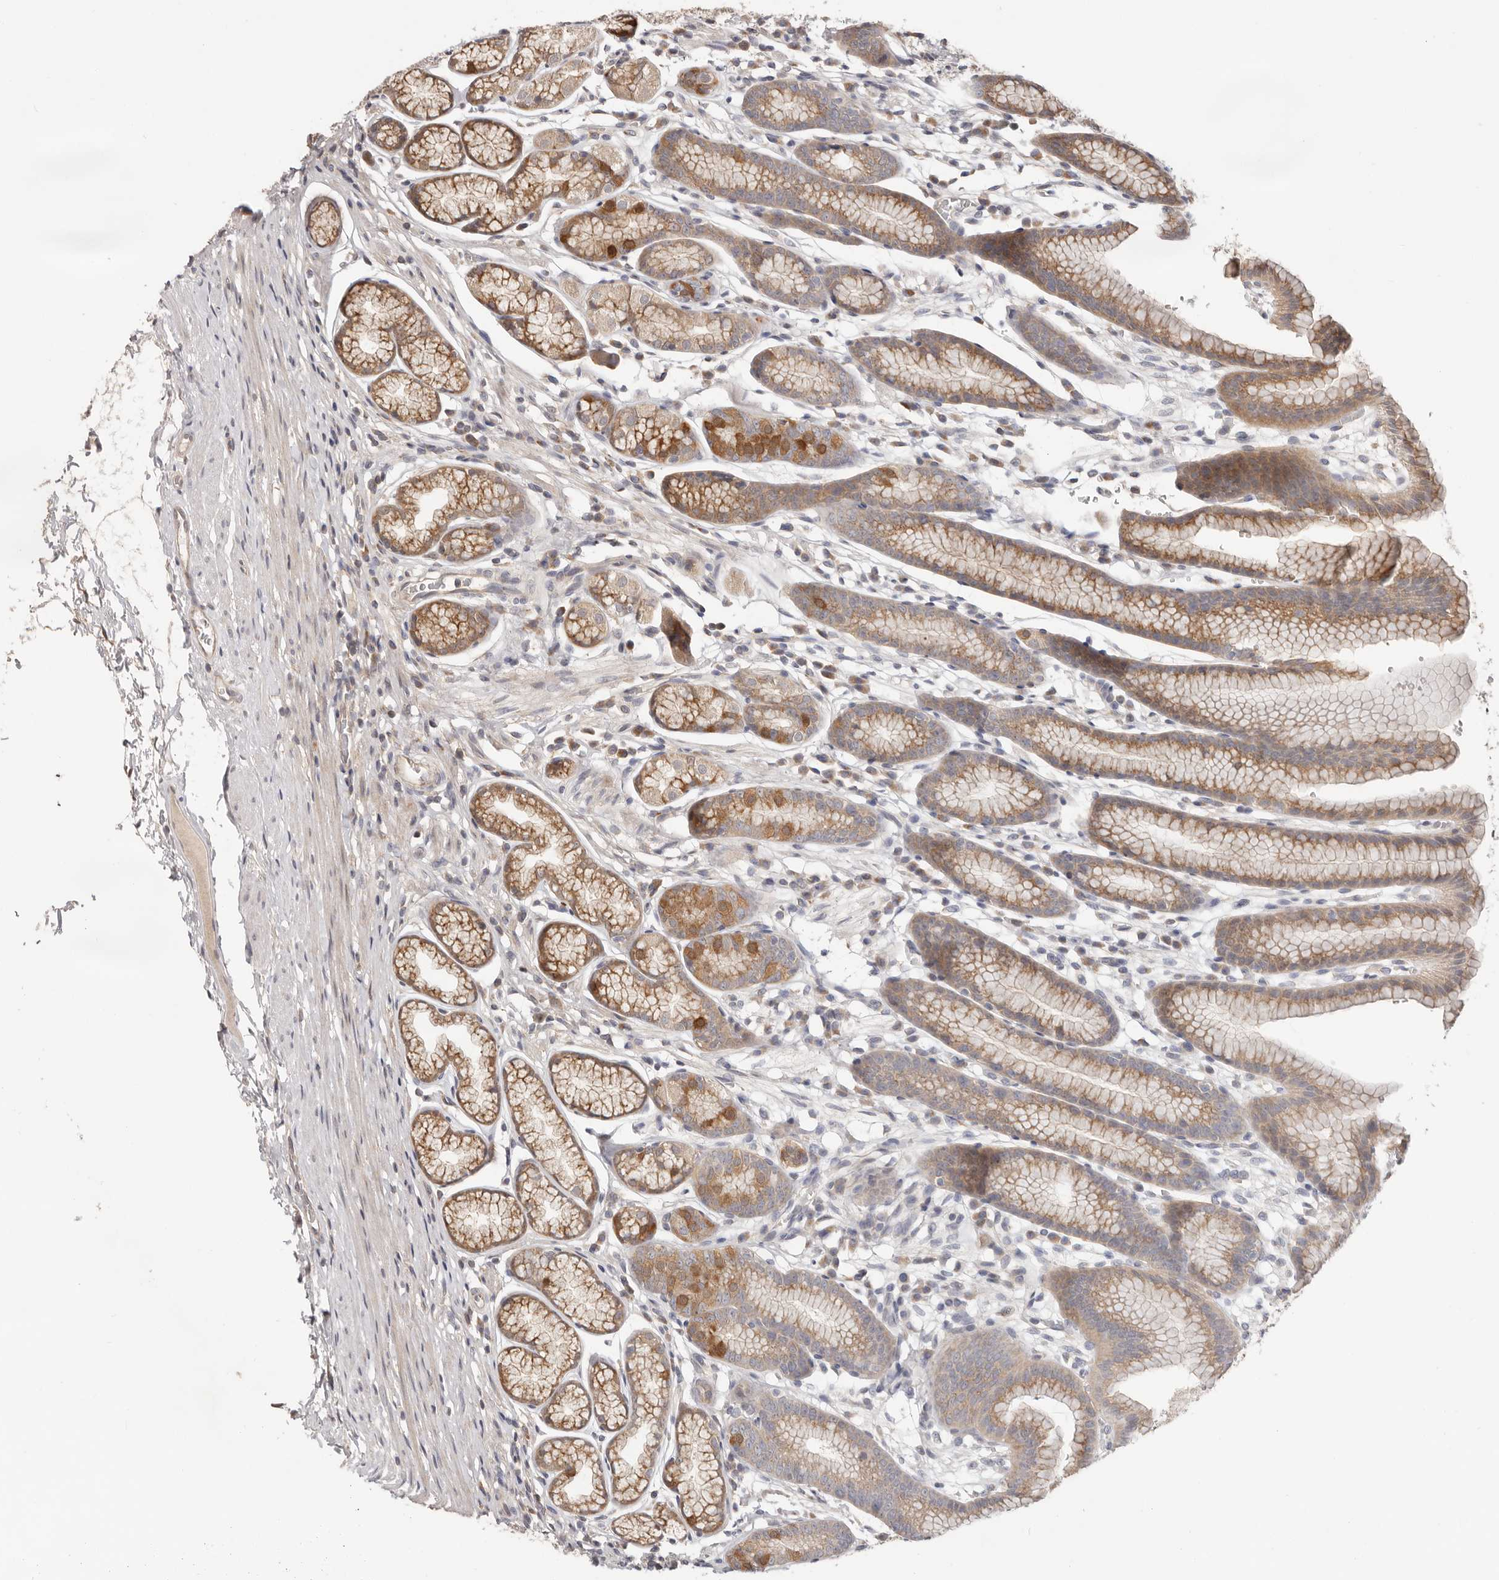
{"staining": {"intensity": "moderate", "quantity": "25%-75%", "location": "cytoplasmic/membranous"}, "tissue": "stomach", "cell_type": "Glandular cells", "image_type": "normal", "snomed": [{"axis": "morphology", "description": "Normal tissue, NOS"}, {"axis": "topography", "description": "Stomach"}], "caption": "A photomicrograph showing moderate cytoplasmic/membranous expression in approximately 25%-75% of glandular cells in unremarkable stomach, as visualized by brown immunohistochemical staining.", "gene": "LRP6", "patient": {"sex": "male", "age": 42}}